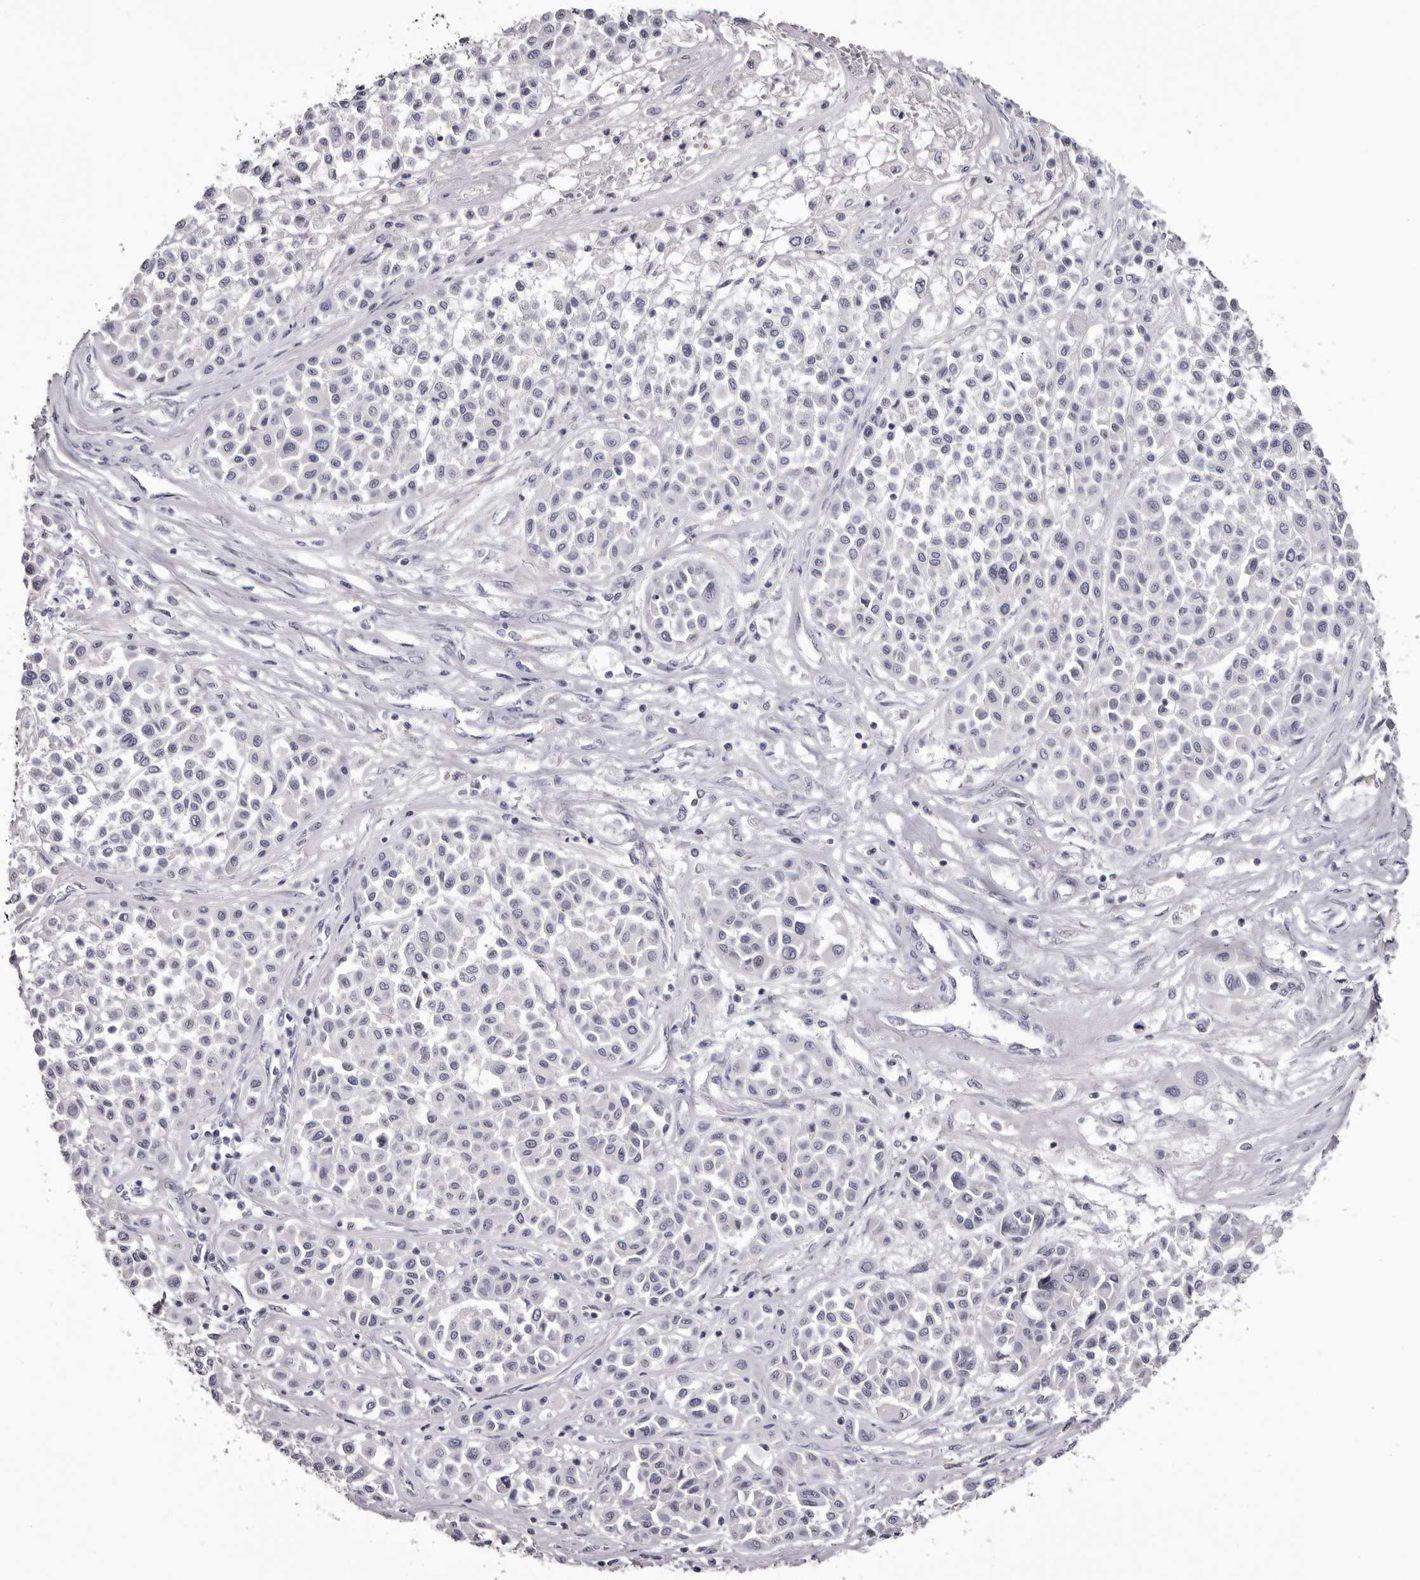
{"staining": {"intensity": "negative", "quantity": "none", "location": "none"}, "tissue": "melanoma", "cell_type": "Tumor cells", "image_type": "cancer", "snomed": [{"axis": "morphology", "description": "Malignant melanoma, Metastatic site"}, {"axis": "topography", "description": "Soft tissue"}], "caption": "Immunohistochemical staining of malignant melanoma (metastatic site) reveals no significant positivity in tumor cells.", "gene": "CA6", "patient": {"sex": "male", "age": 41}}